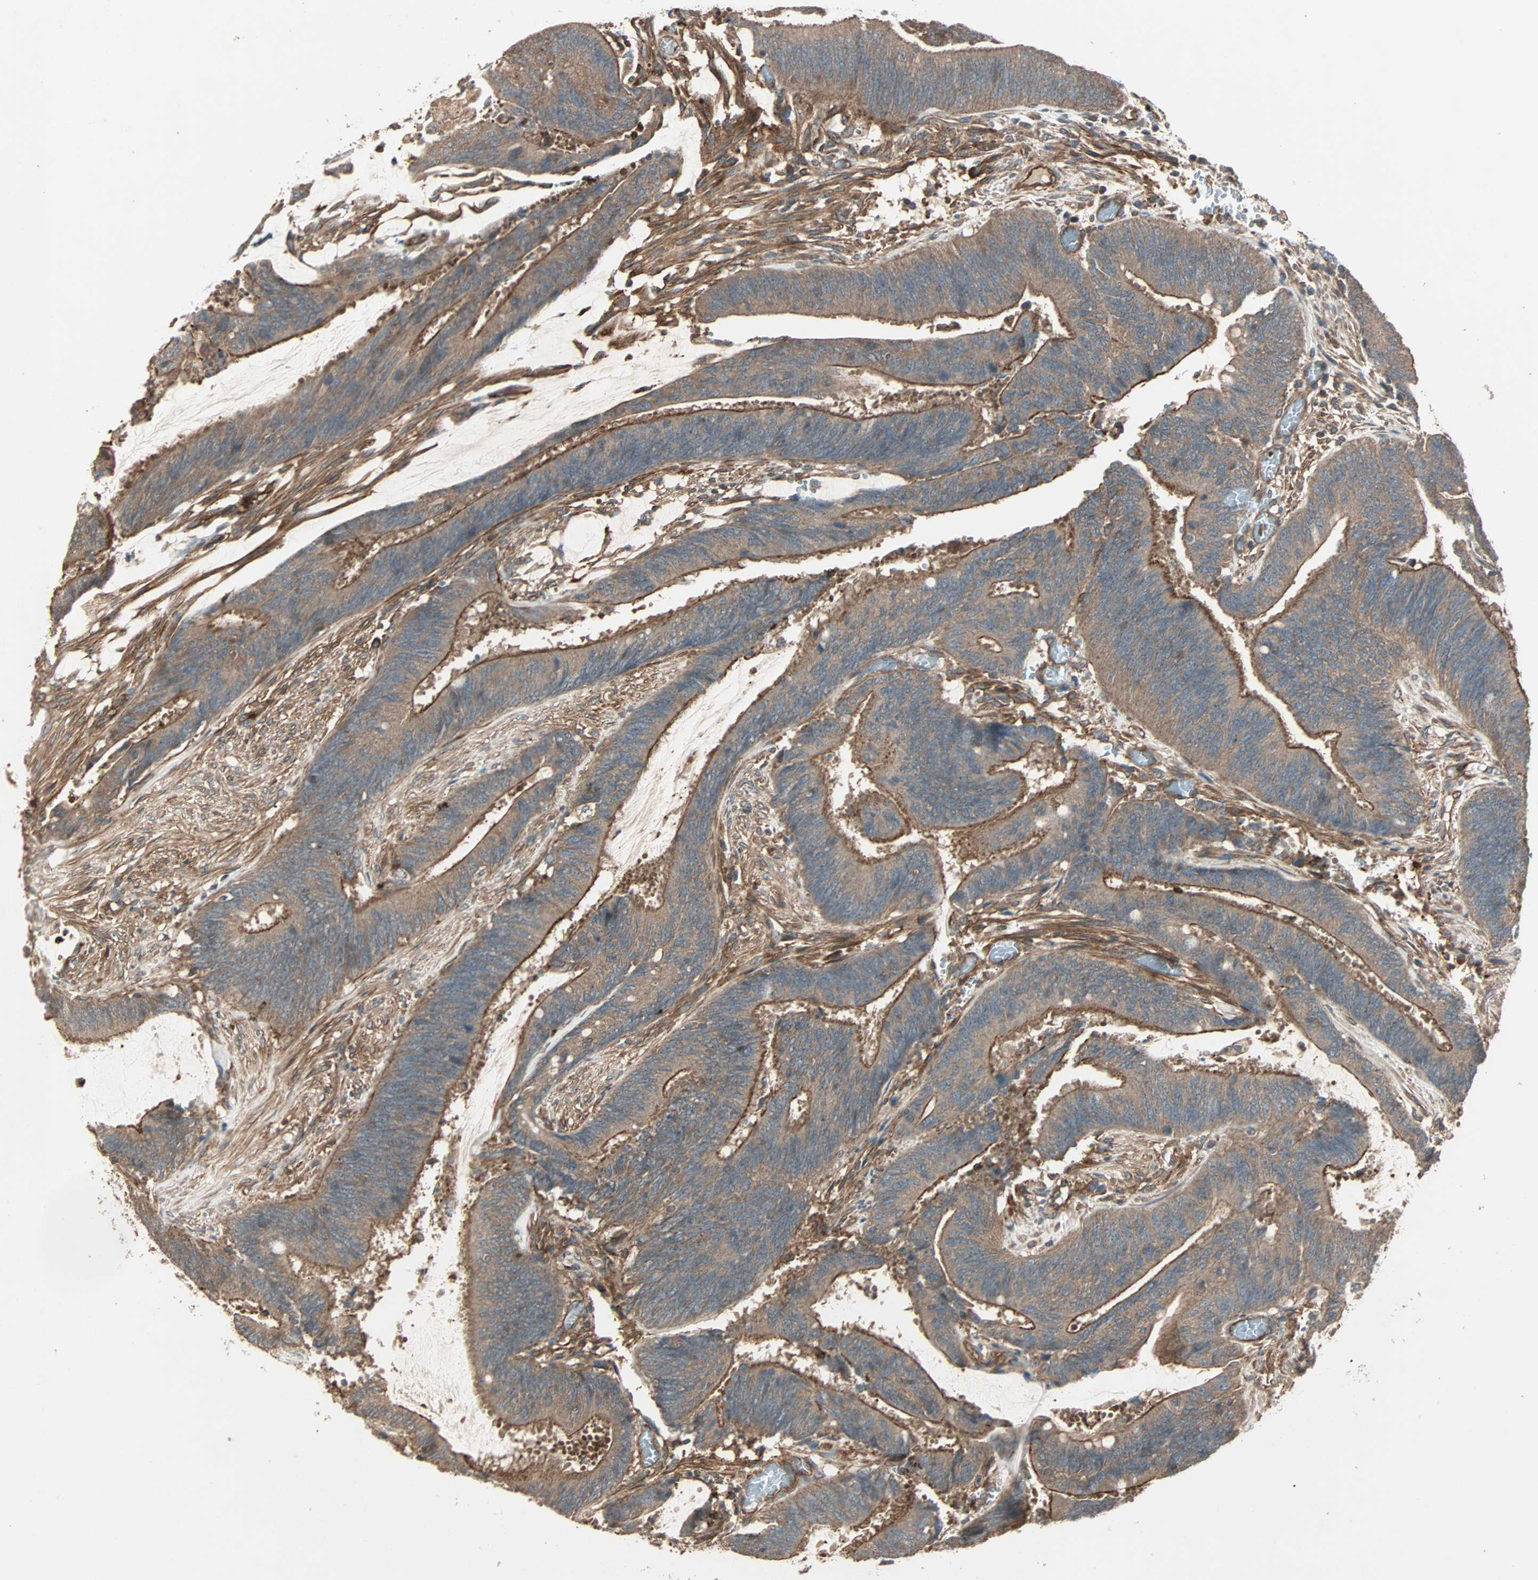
{"staining": {"intensity": "moderate", "quantity": ">75%", "location": "cytoplasmic/membranous"}, "tissue": "colorectal cancer", "cell_type": "Tumor cells", "image_type": "cancer", "snomed": [{"axis": "morphology", "description": "Adenocarcinoma, NOS"}, {"axis": "topography", "description": "Rectum"}], "caption": "Immunohistochemistry (IHC) (DAB (3,3'-diaminobenzidine)) staining of adenocarcinoma (colorectal) shows moderate cytoplasmic/membranous protein staining in about >75% of tumor cells.", "gene": "GCK", "patient": {"sex": "female", "age": 66}}